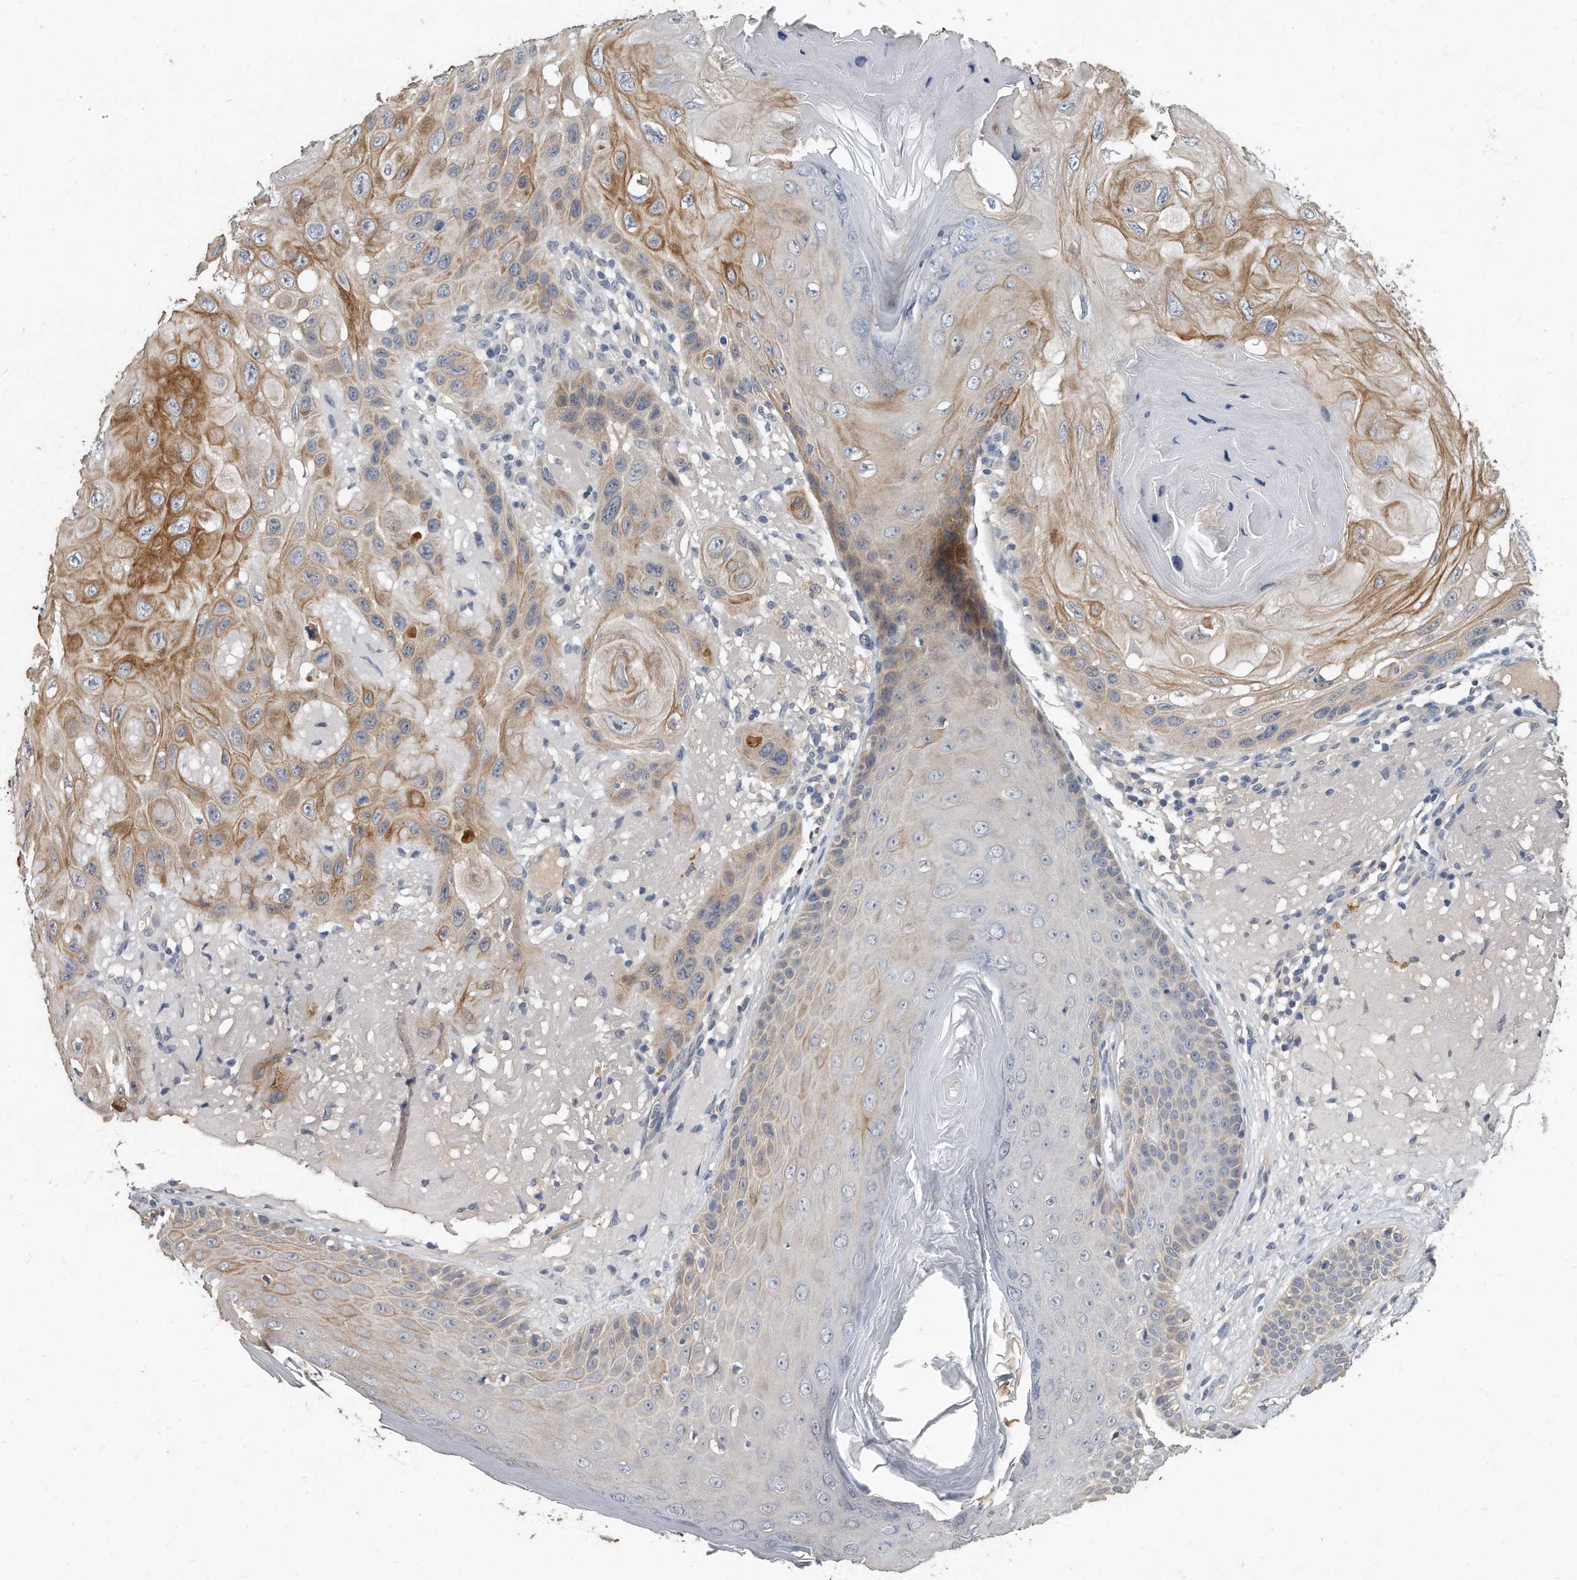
{"staining": {"intensity": "moderate", "quantity": "25%-75%", "location": "cytoplasmic/membranous"}, "tissue": "skin cancer", "cell_type": "Tumor cells", "image_type": "cancer", "snomed": [{"axis": "morphology", "description": "Normal tissue, NOS"}, {"axis": "morphology", "description": "Squamous cell carcinoma, NOS"}, {"axis": "topography", "description": "Skin"}], "caption": "Skin cancer stained with a brown dye exhibits moderate cytoplasmic/membranous positive expression in approximately 25%-75% of tumor cells.", "gene": "KLHL7", "patient": {"sex": "female", "age": 96}}